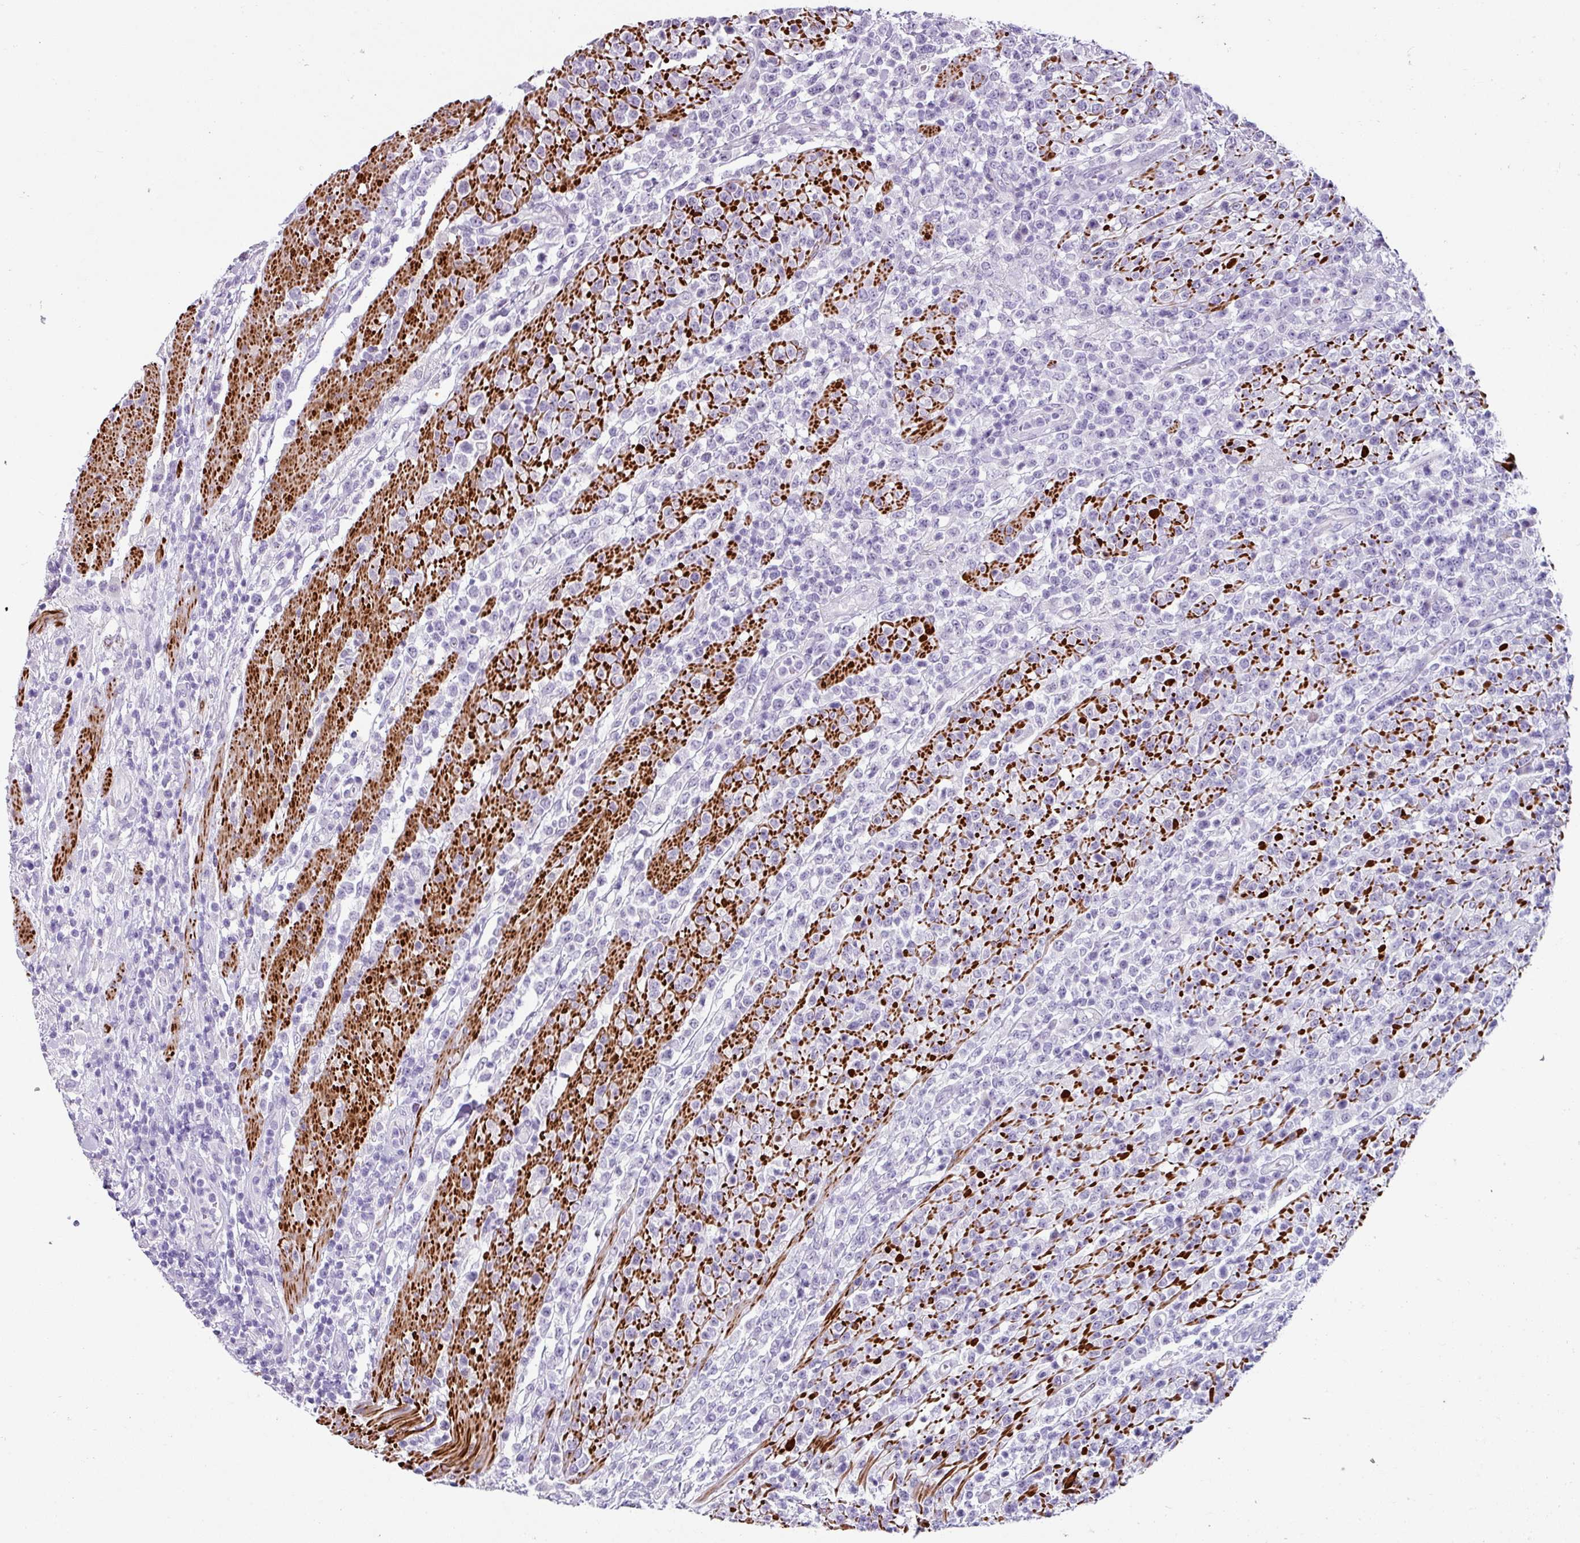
{"staining": {"intensity": "negative", "quantity": "none", "location": "none"}, "tissue": "lymphoma", "cell_type": "Tumor cells", "image_type": "cancer", "snomed": [{"axis": "morphology", "description": "Malignant lymphoma, non-Hodgkin's type, High grade"}, {"axis": "topography", "description": "Colon"}], "caption": "Immunohistochemical staining of high-grade malignant lymphoma, non-Hodgkin's type displays no significant positivity in tumor cells. Brightfield microscopy of immunohistochemistry stained with DAB (3,3'-diaminobenzidine) (brown) and hematoxylin (blue), captured at high magnification.", "gene": "TRA2A", "patient": {"sex": "female", "age": 53}}